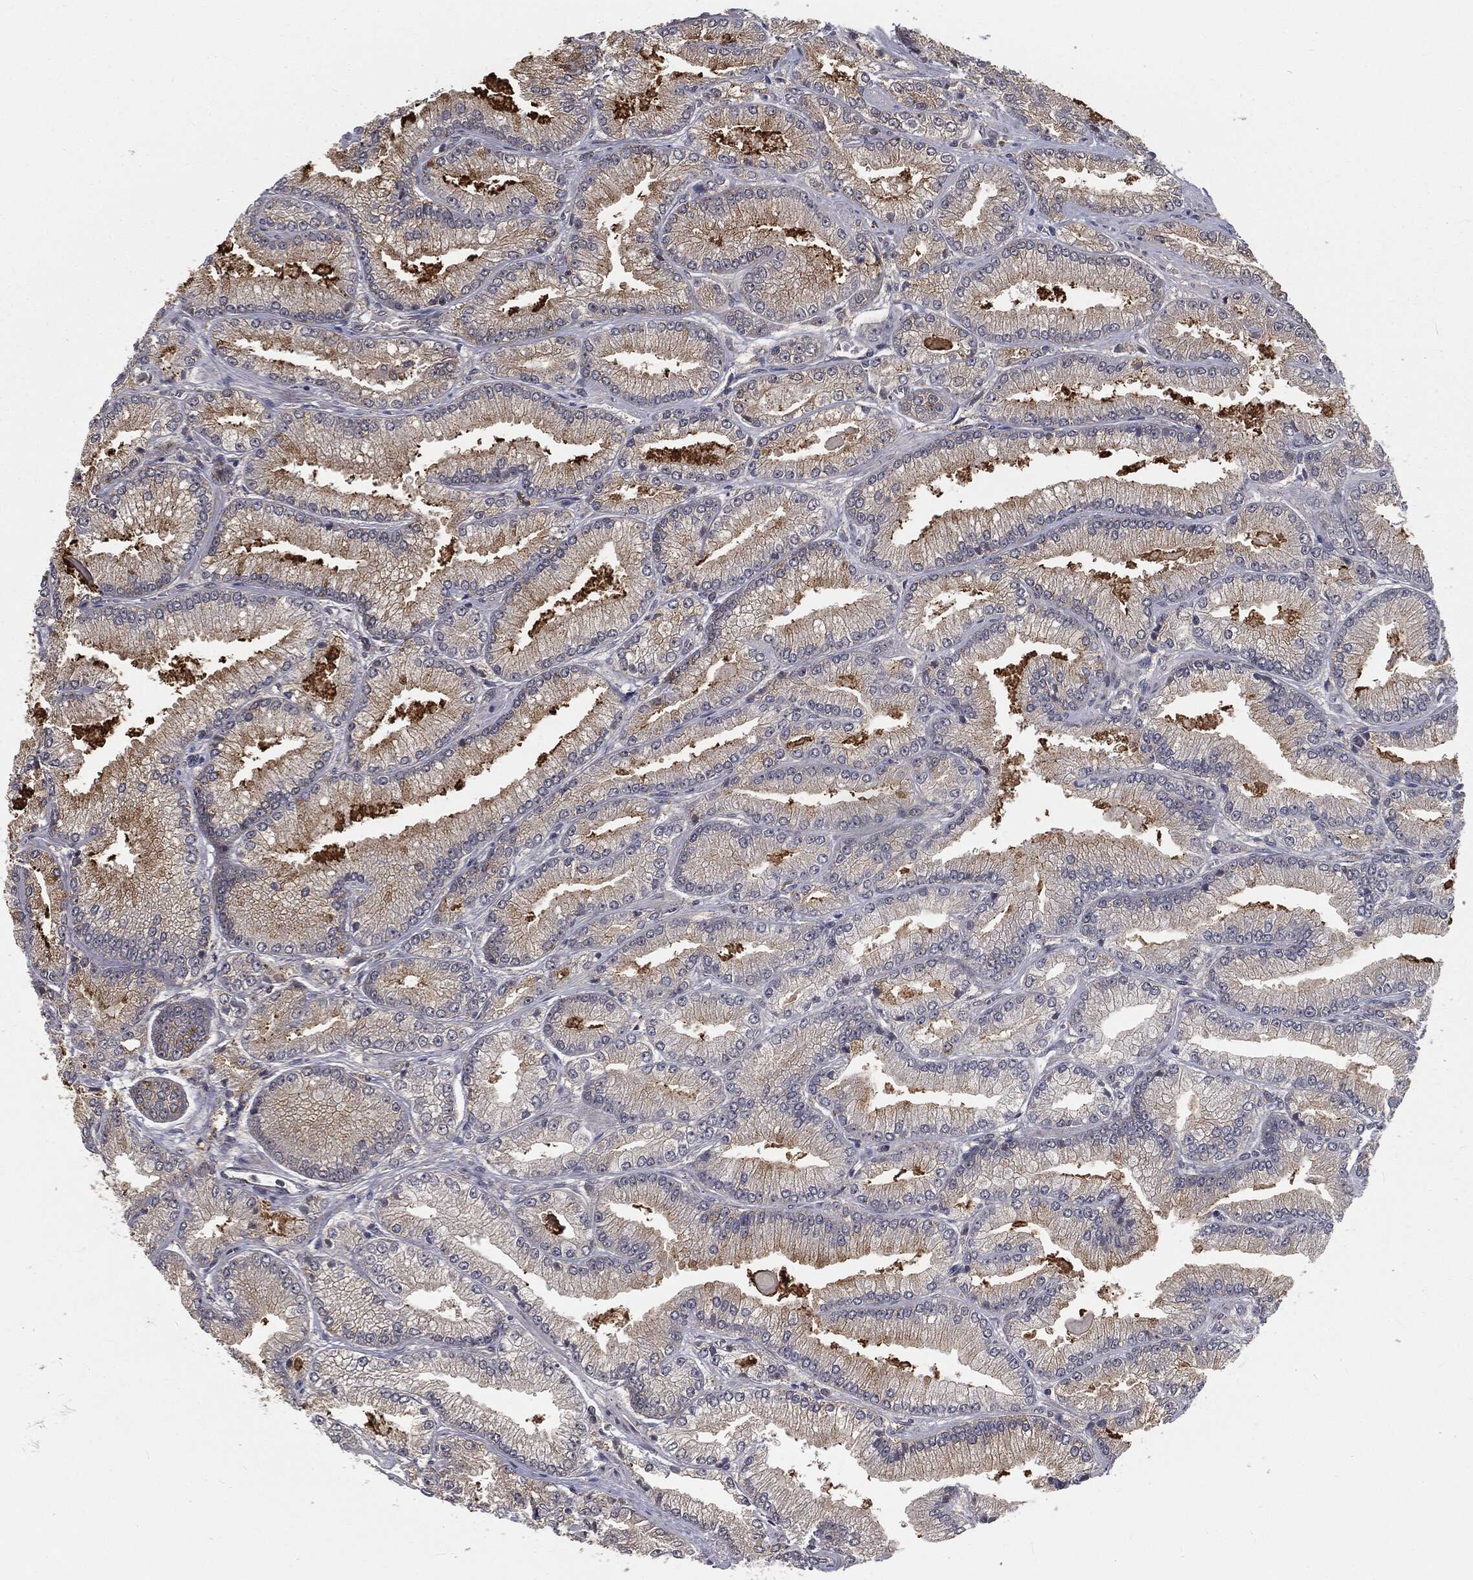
{"staining": {"intensity": "weak", "quantity": "25%-75%", "location": "cytoplasmic/membranous"}, "tissue": "prostate cancer", "cell_type": "Tumor cells", "image_type": "cancer", "snomed": [{"axis": "morphology", "description": "Adenocarcinoma, Low grade"}, {"axis": "topography", "description": "Prostate"}], "caption": "The immunohistochemical stain shows weak cytoplasmic/membranous expression in tumor cells of prostate cancer tissue.", "gene": "FBXO7", "patient": {"sex": "male", "age": 67}}